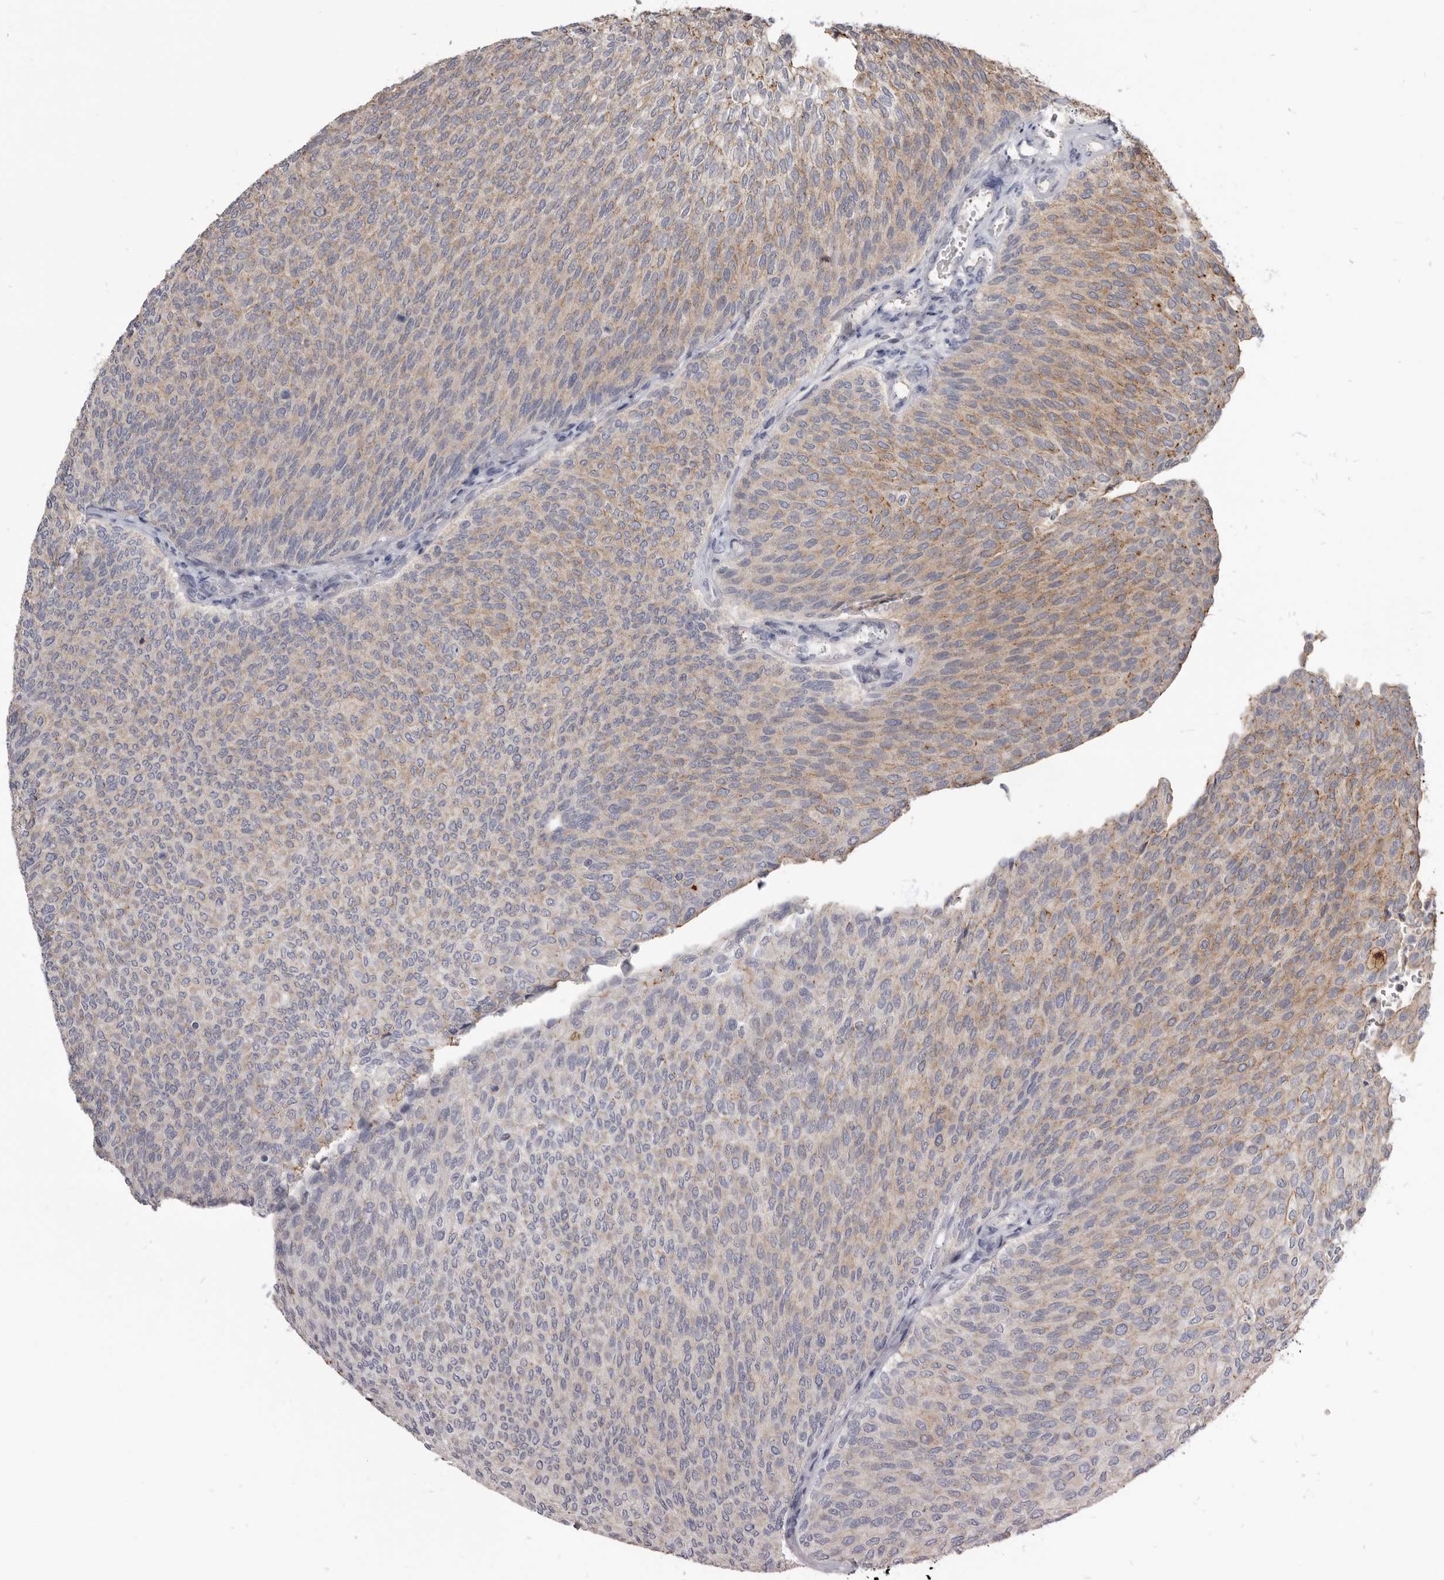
{"staining": {"intensity": "moderate", "quantity": "25%-75%", "location": "cytoplasmic/membranous"}, "tissue": "urothelial cancer", "cell_type": "Tumor cells", "image_type": "cancer", "snomed": [{"axis": "morphology", "description": "Urothelial carcinoma, Low grade"}, {"axis": "topography", "description": "Urinary bladder"}], "caption": "Approximately 25%-75% of tumor cells in urothelial cancer display moderate cytoplasmic/membranous protein expression as visualized by brown immunohistochemical staining.", "gene": "CGN", "patient": {"sex": "female", "age": 79}}